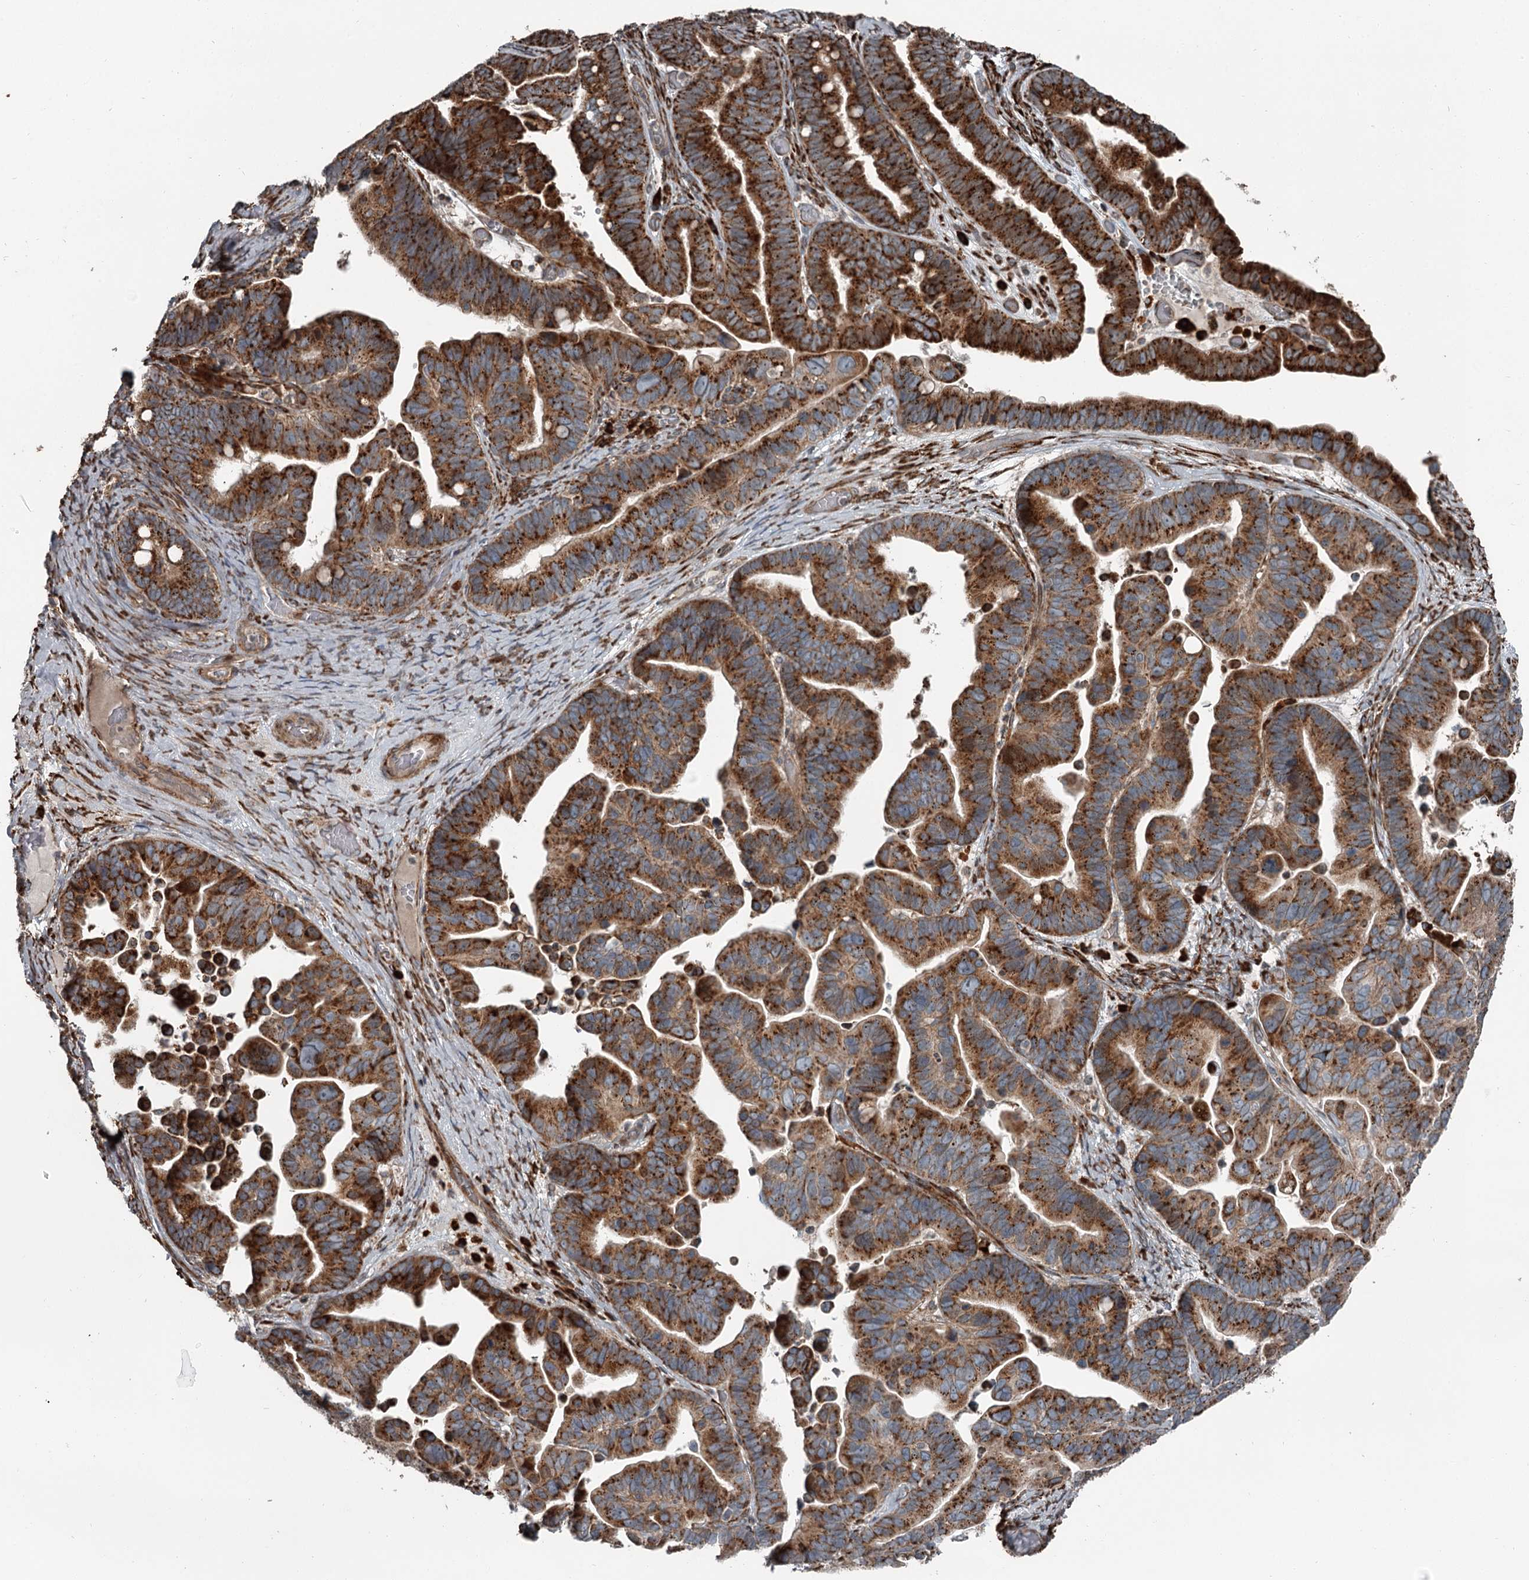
{"staining": {"intensity": "strong", "quantity": ">75%", "location": "cytoplasmic/membranous"}, "tissue": "ovarian cancer", "cell_type": "Tumor cells", "image_type": "cancer", "snomed": [{"axis": "morphology", "description": "Cystadenocarcinoma, serous, NOS"}, {"axis": "topography", "description": "Ovary"}], "caption": "Ovarian cancer tissue exhibits strong cytoplasmic/membranous positivity in approximately >75% of tumor cells", "gene": "RASSF8", "patient": {"sex": "female", "age": 56}}